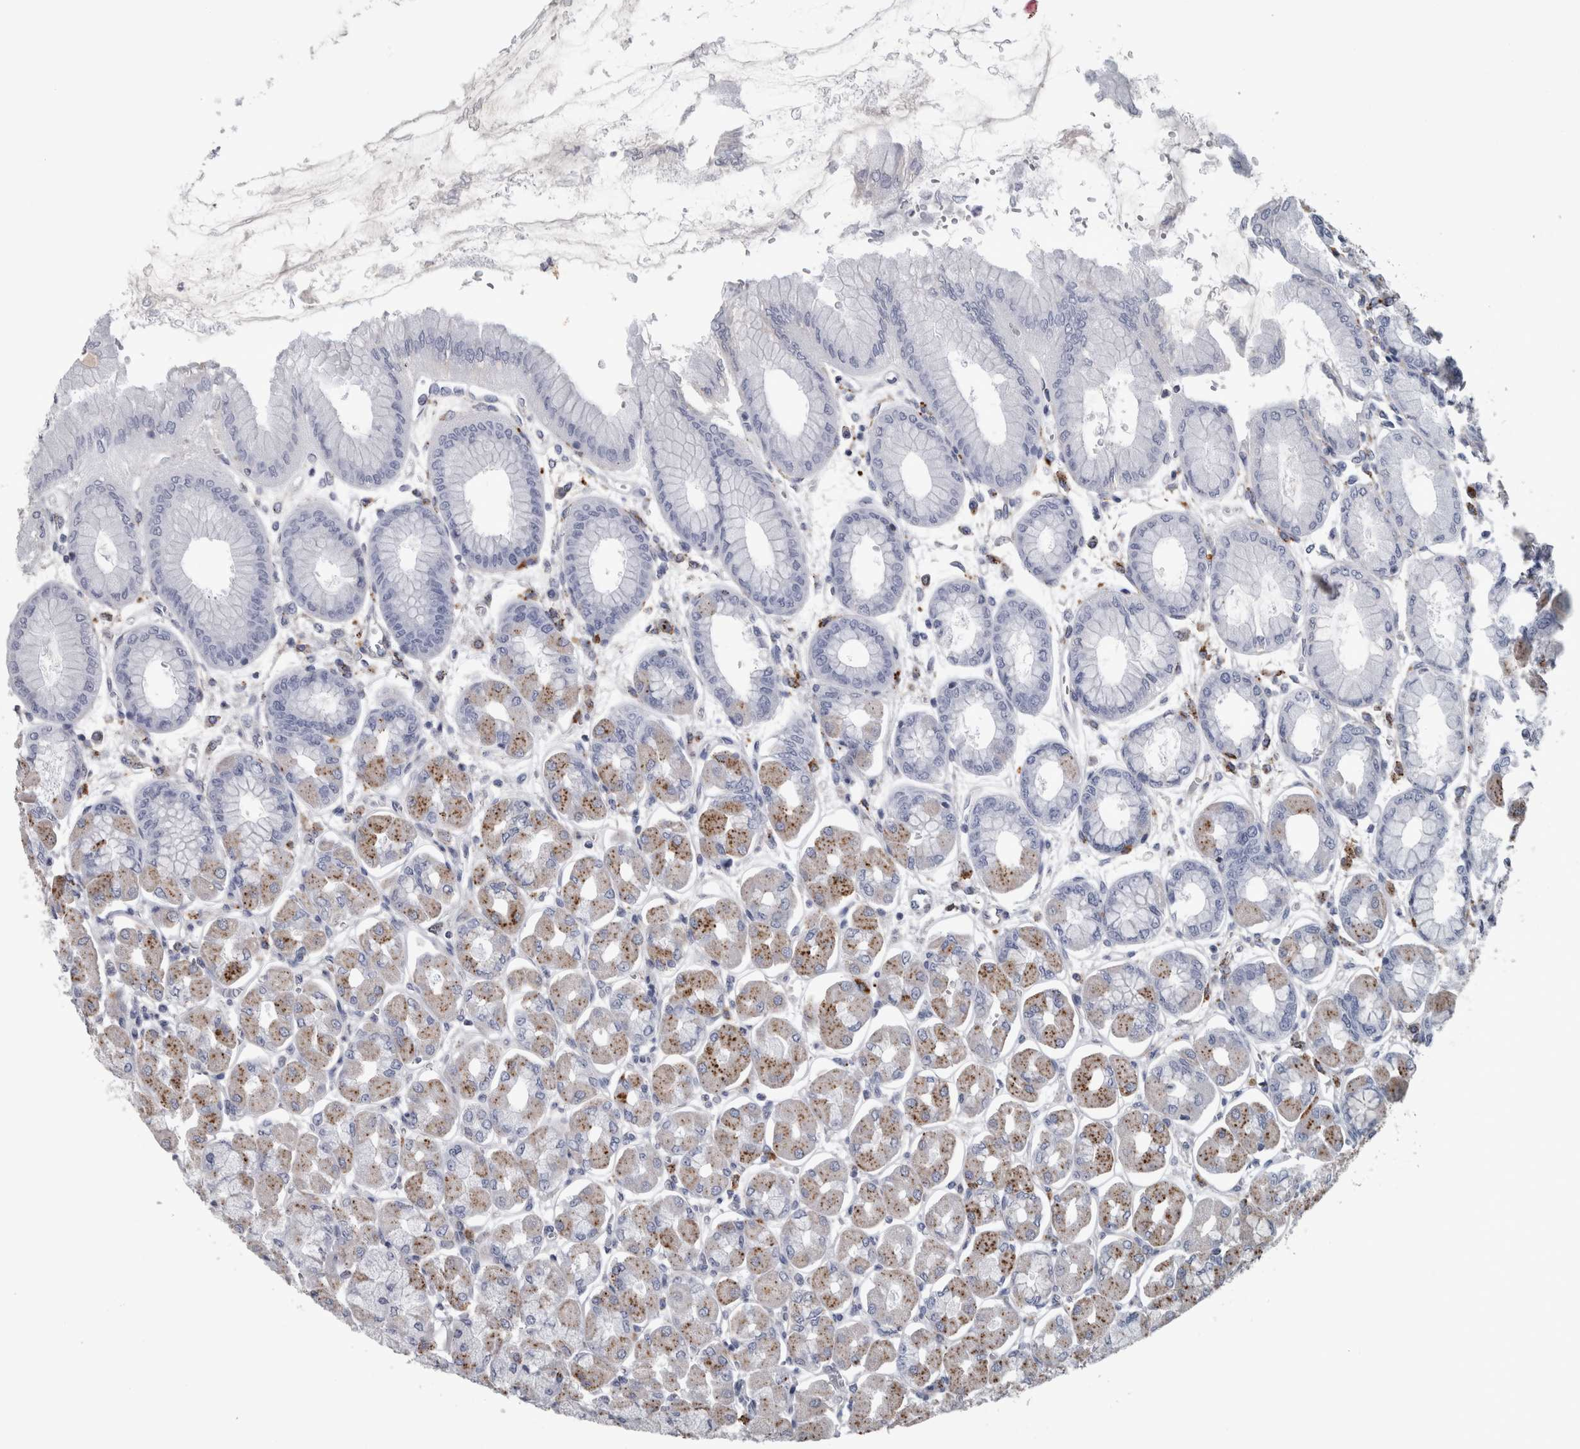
{"staining": {"intensity": "moderate", "quantity": "<25%", "location": "cytoplasmic/membranous"}, "tissue": "stomach", "cell_type": "Glandular cells", "image_type": "normal", "snomed": [{"axis": "morphology", "description": "Normal tissue, NOS"}, {"axis": "topography", "description": "Stomach, upper"}], "caption": "Immunohistochemistry (IHC) photomicrograph of unremarkable stomach: stomach stained using immunohistochemistry (IHC) shows low levels of moderate protein expression localized specifically in the cytoplasmic/membranous of glandular cells, appearing as a cytoplasmic/membranous brown color.", "gene": "DPP7", "patient": {"sex": "female", "age": 56}}